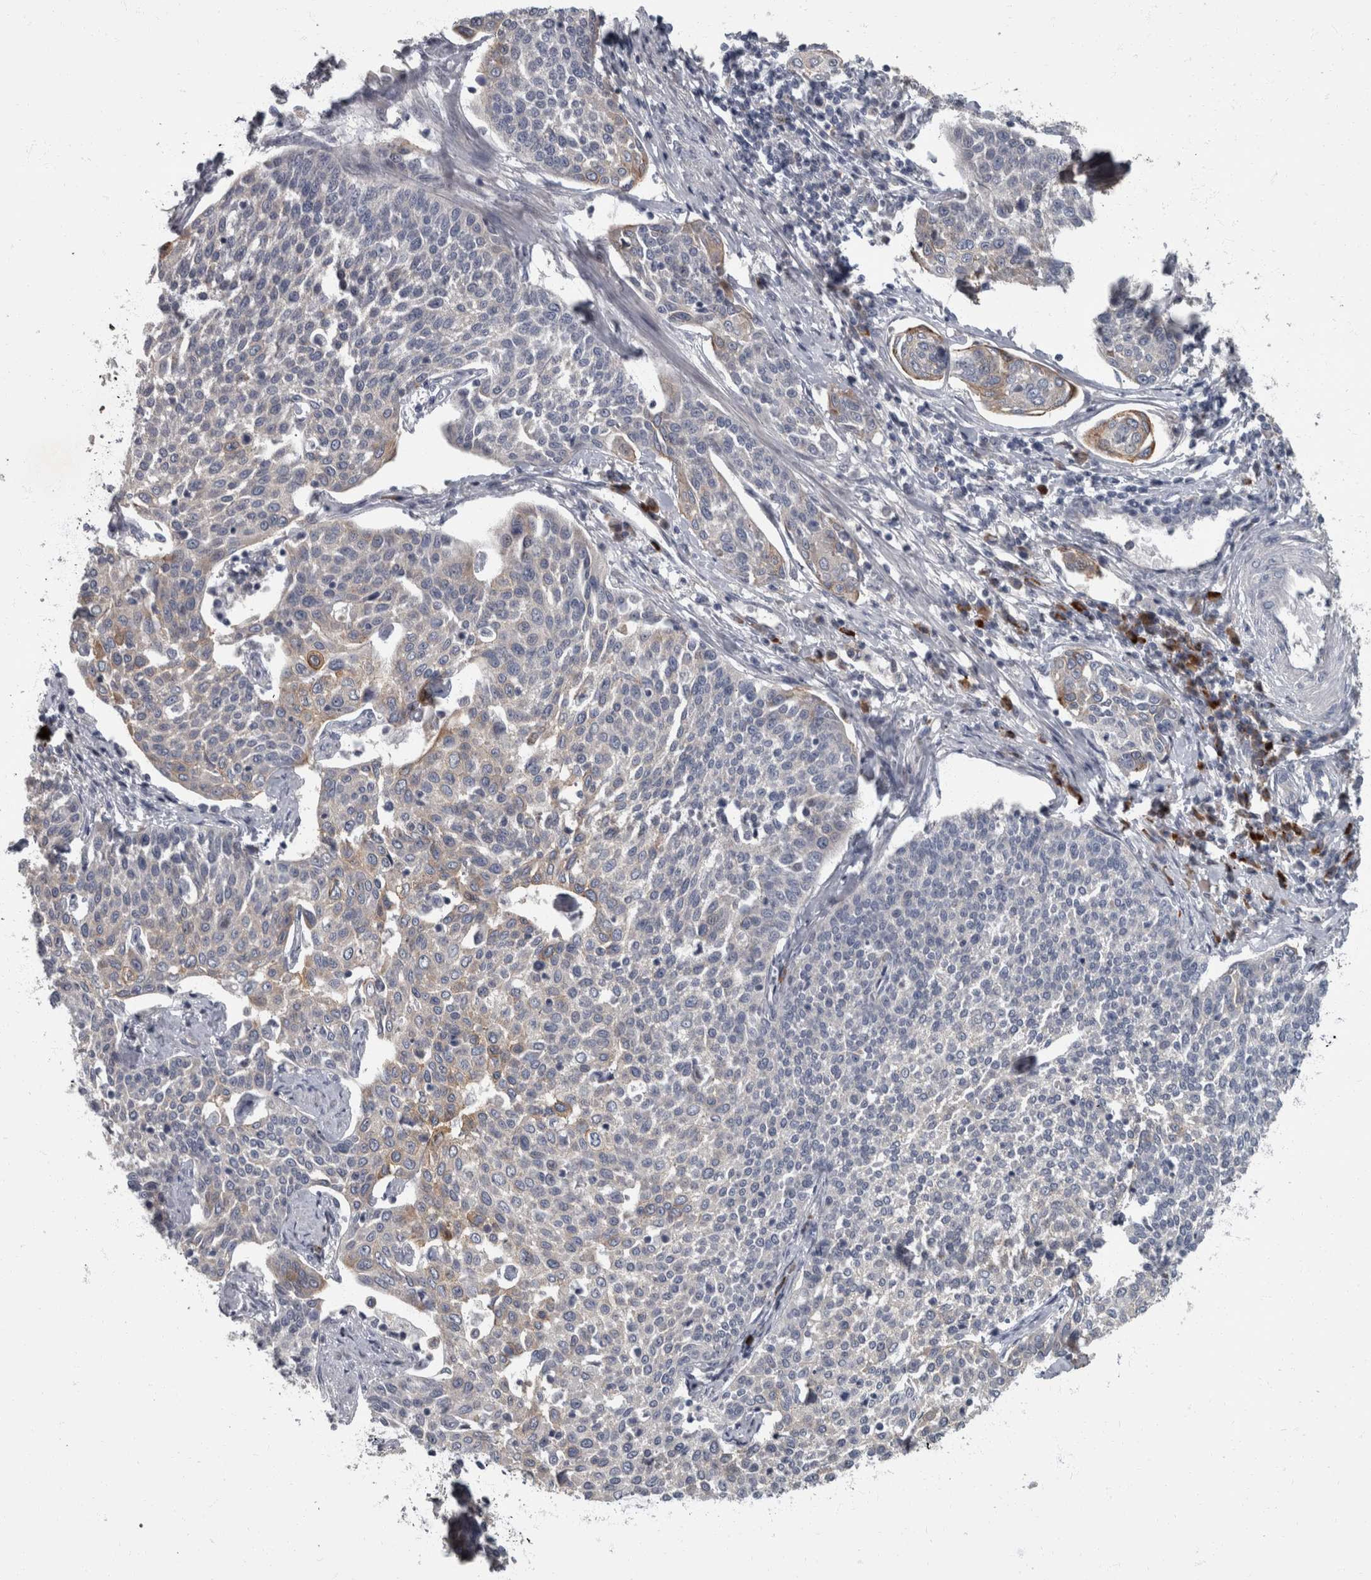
{"staining": {"intensity": "moderate", "quantity": "<25%", "location": "cytoplasmic/membranous"}, "tissue": "cervical cancer", "cell_type": "Tumor cells", "image_type": "cancer", "snomed": [{"axis": "morphology", "description": "Squamous cell carcinoma, NOS"}, {"axis": "topography", "description": "Cervix"}], "caption": "Cervical cancer stained with a brown dye exhibits moderate cytoplasmic/membranous positive expression in about <25% of tumor cells.", "gene": "CDC42BPG", "patient": {"sex": "female", "age": 34}}